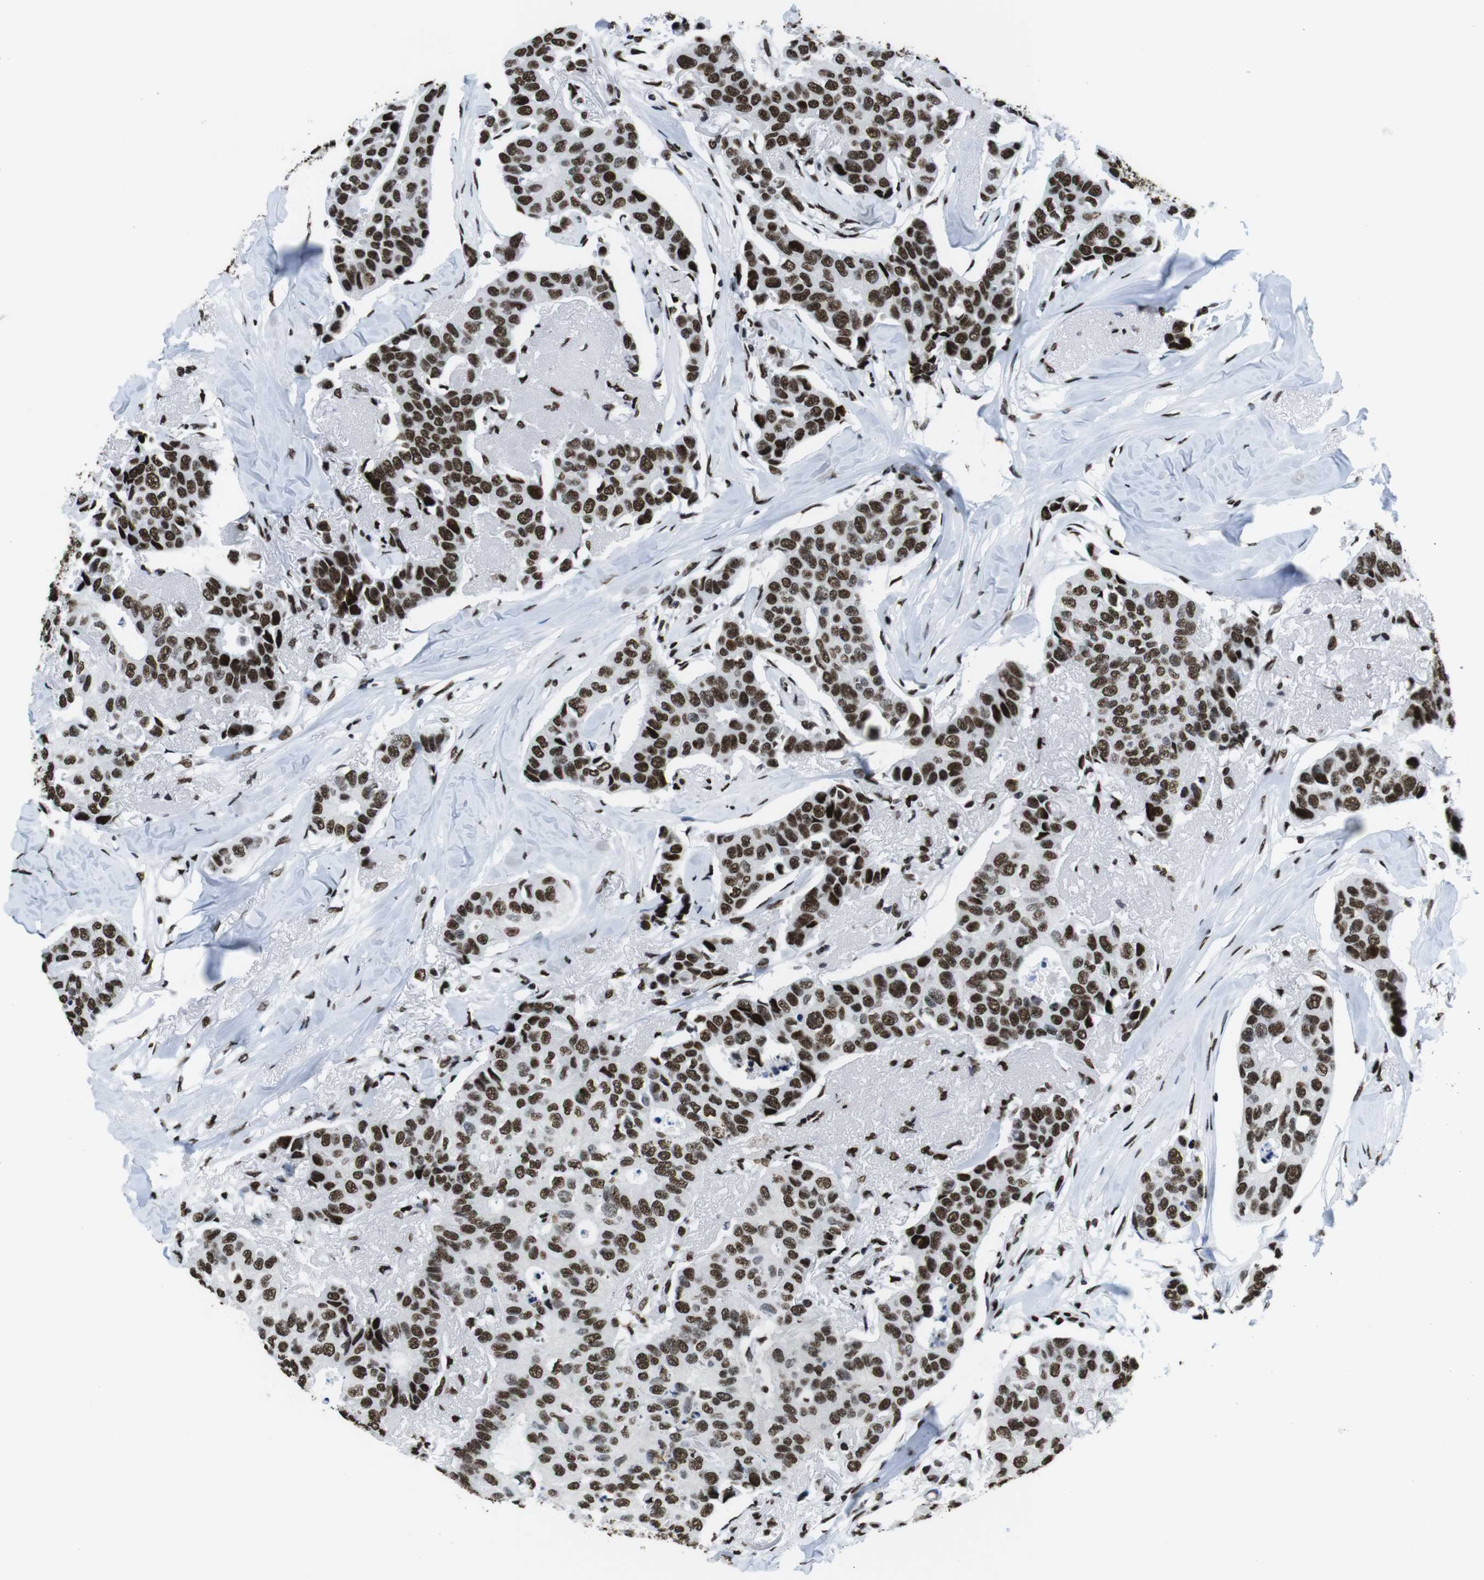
{"staining": {"intensity": "strong", "quantity": ">75%", "location": "nuclear"}, "tissue": "breast cancer", "cell_type": "Tumor cells", "image_type": "cancer", "snomed": [{"axis": "morphology", "description": "Duct carcinoma"}, {"axis": "topography", "description": "Breast"}], "caption": "Protein expression analysis of human breast cancer reveals strong nuclear positivity in approximately >75% of tumor cells. (Brightfield microscopy of DAB IHC at high magnification).", "gene": "CITED2", "patient": {"sex": "female", "age": 80}}